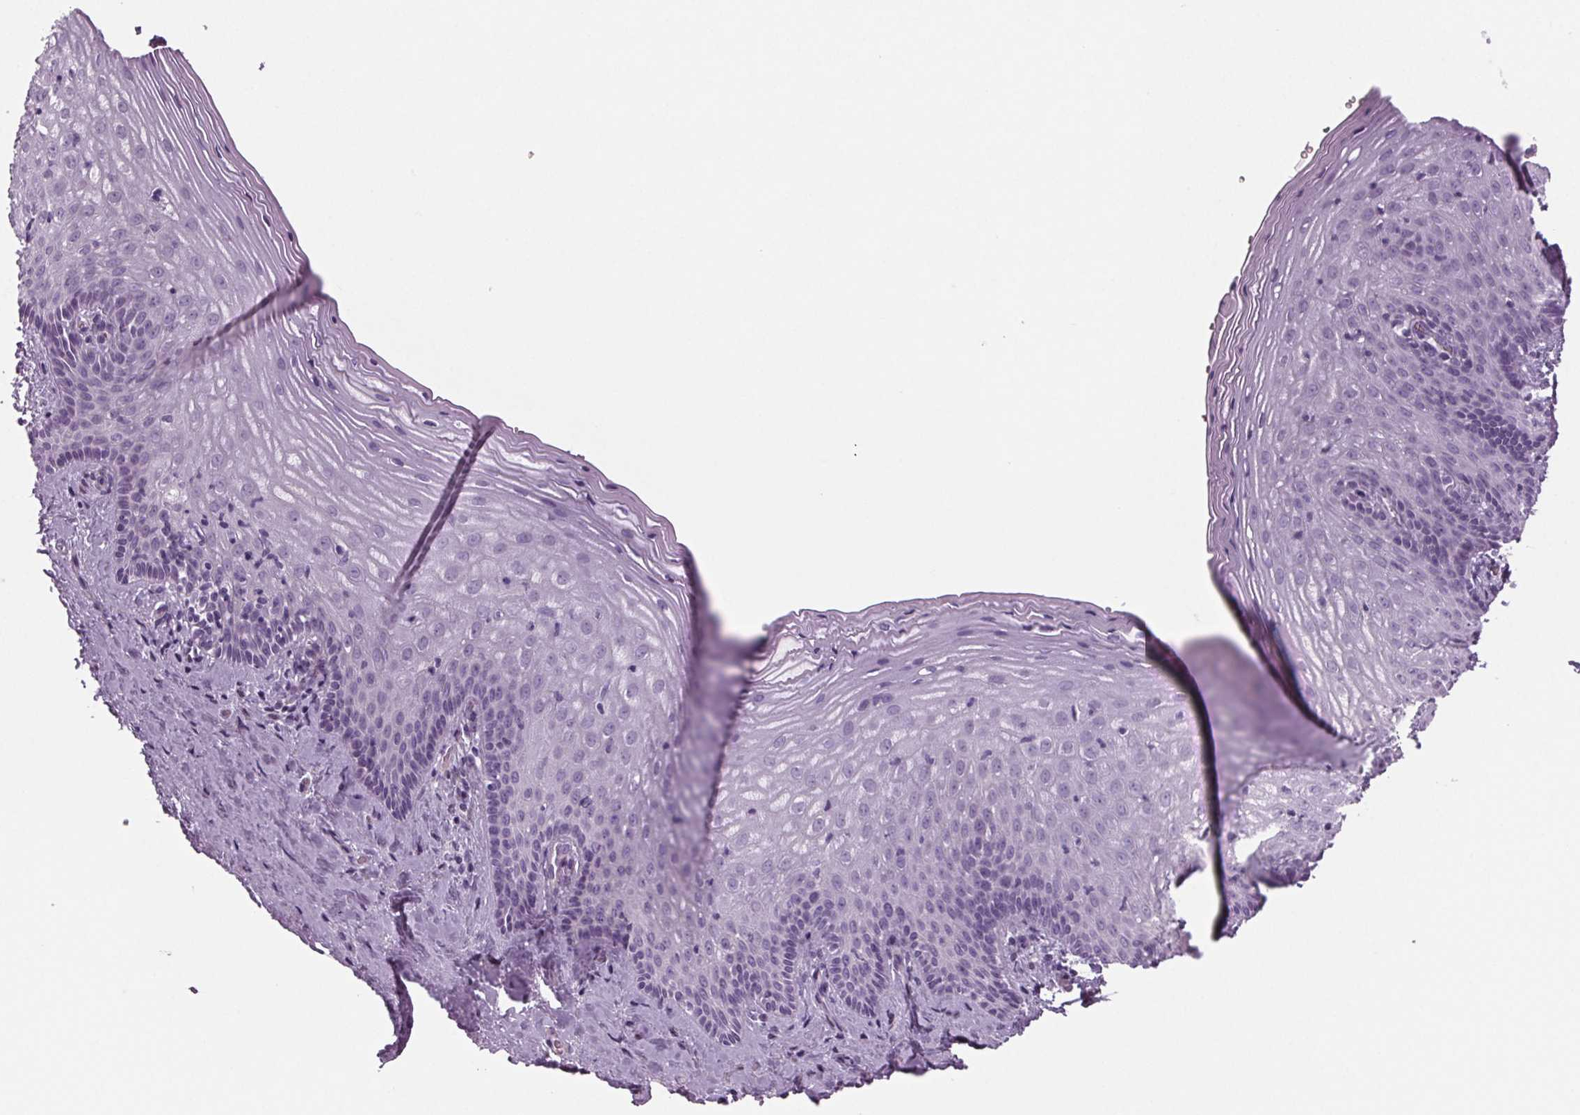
{"staining": {"intensity": "negative", "quantity": "none", "location": "none"}, "tissue": "vagina", "cell_type": "Squamous epithelial cells", "image_type": "normal", "snomed": [{"axis": "morphology", "description": "Normal tissue, NOS"}, {"axis": "topography", "description": "Vagina"}], "caption": "Immunohistochemistry of normal vagina reveals no staining in squamous epithelial cells.", "gene": "BHLHE22", "patient": {"sex": "female", "age": 45}}